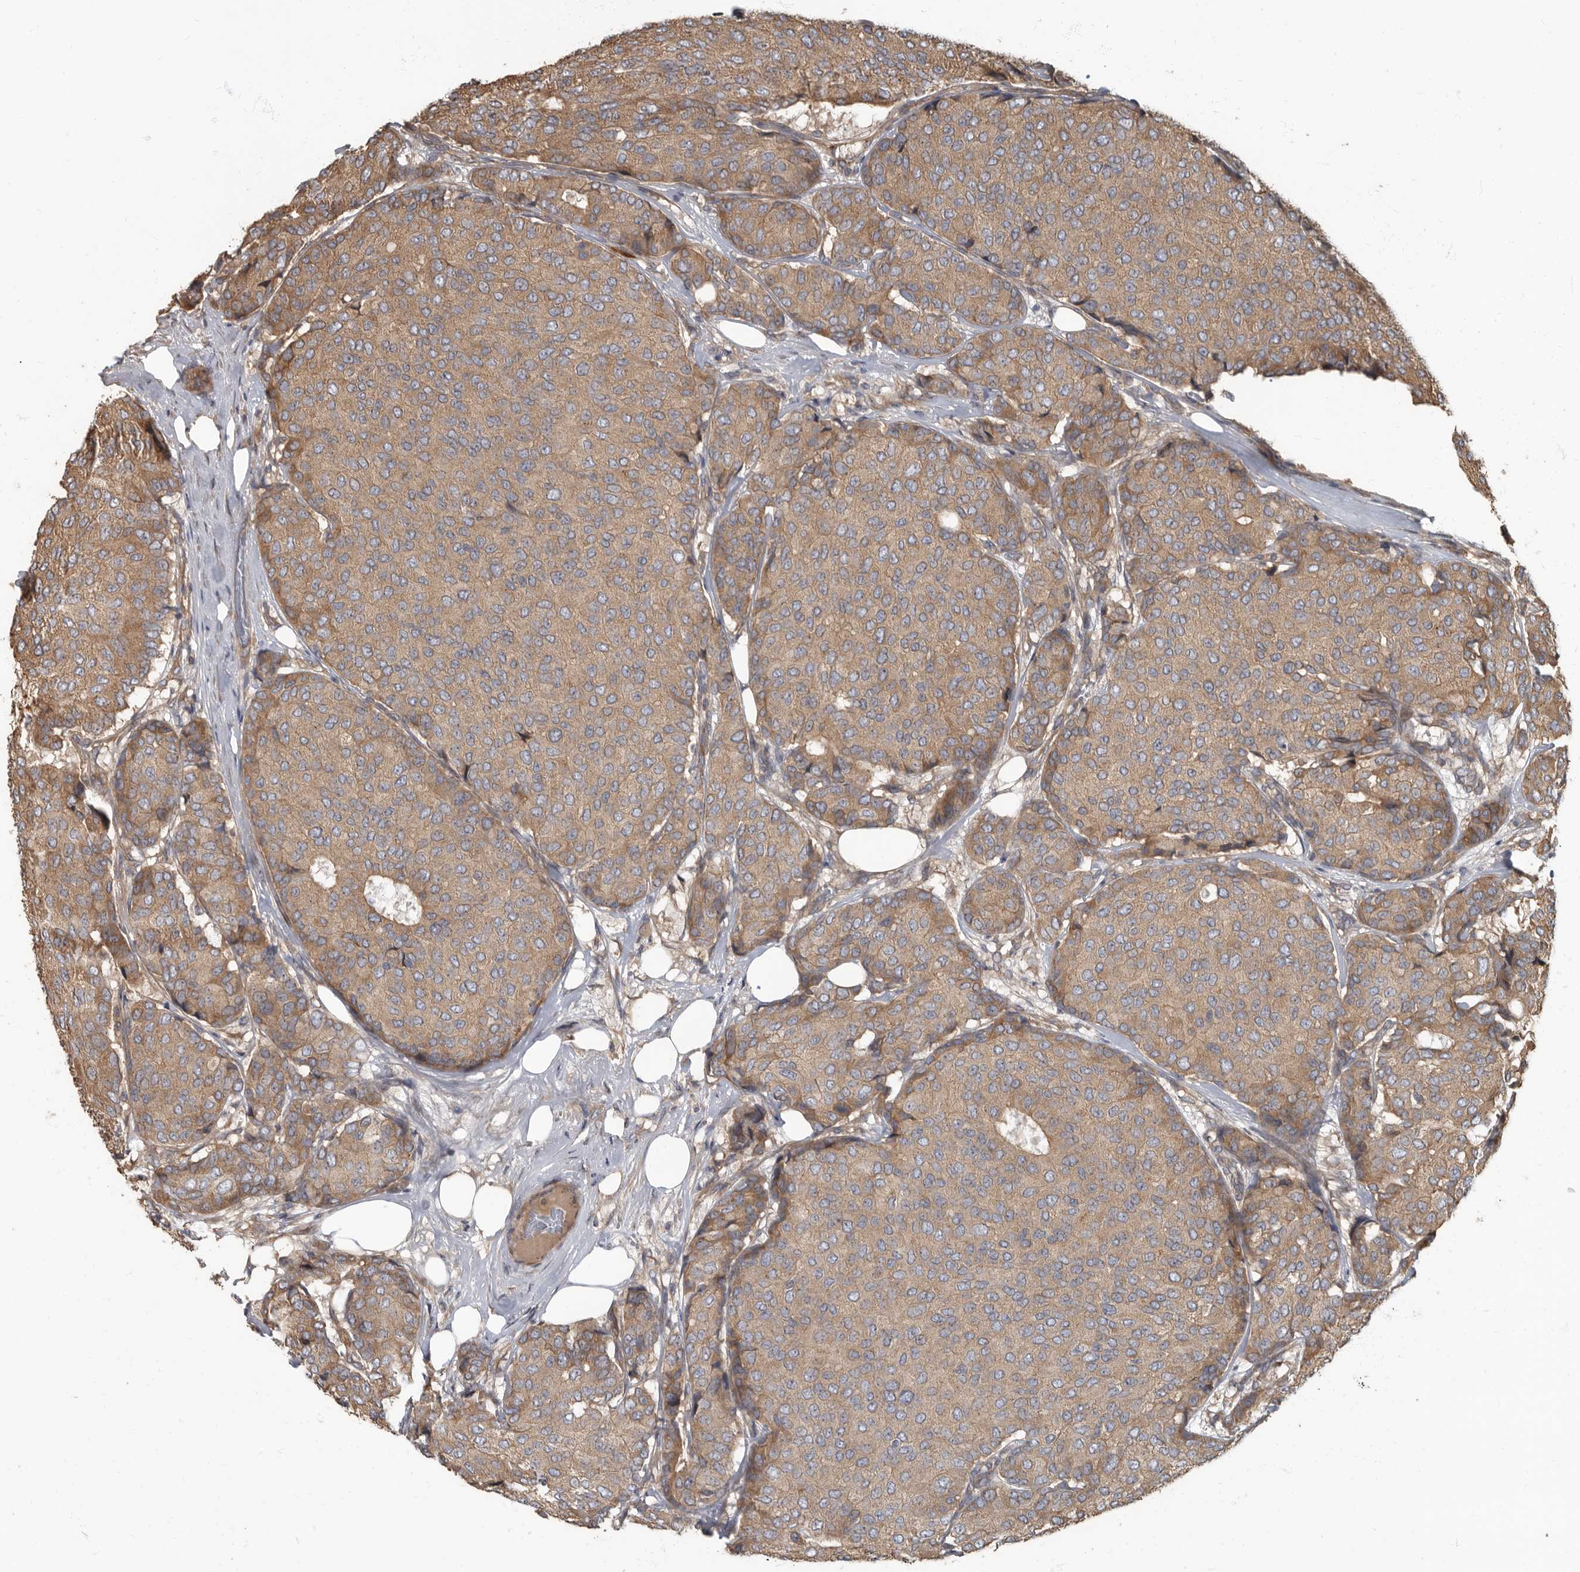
{"staining": {"intensity": "weak", "quantity": ">75%", "location": "cytoplasmic/membranous"}, "tissue": "breast cancer", "cell_type": "Tumor cells", "image_type": "cancer", "snomed": [{"axis": "morphology", "description": "Duct carcinoma"}, {"axis": "topography", "description": "Breast"}], "caption": "This micrograph reveals IHC staining of breast cancer, with low weak cytoplasmic/membranous staining in approximately >75% of tumor cells.", "gene": "DAAM1", "patient": {"sex": "female", "age": 75}}